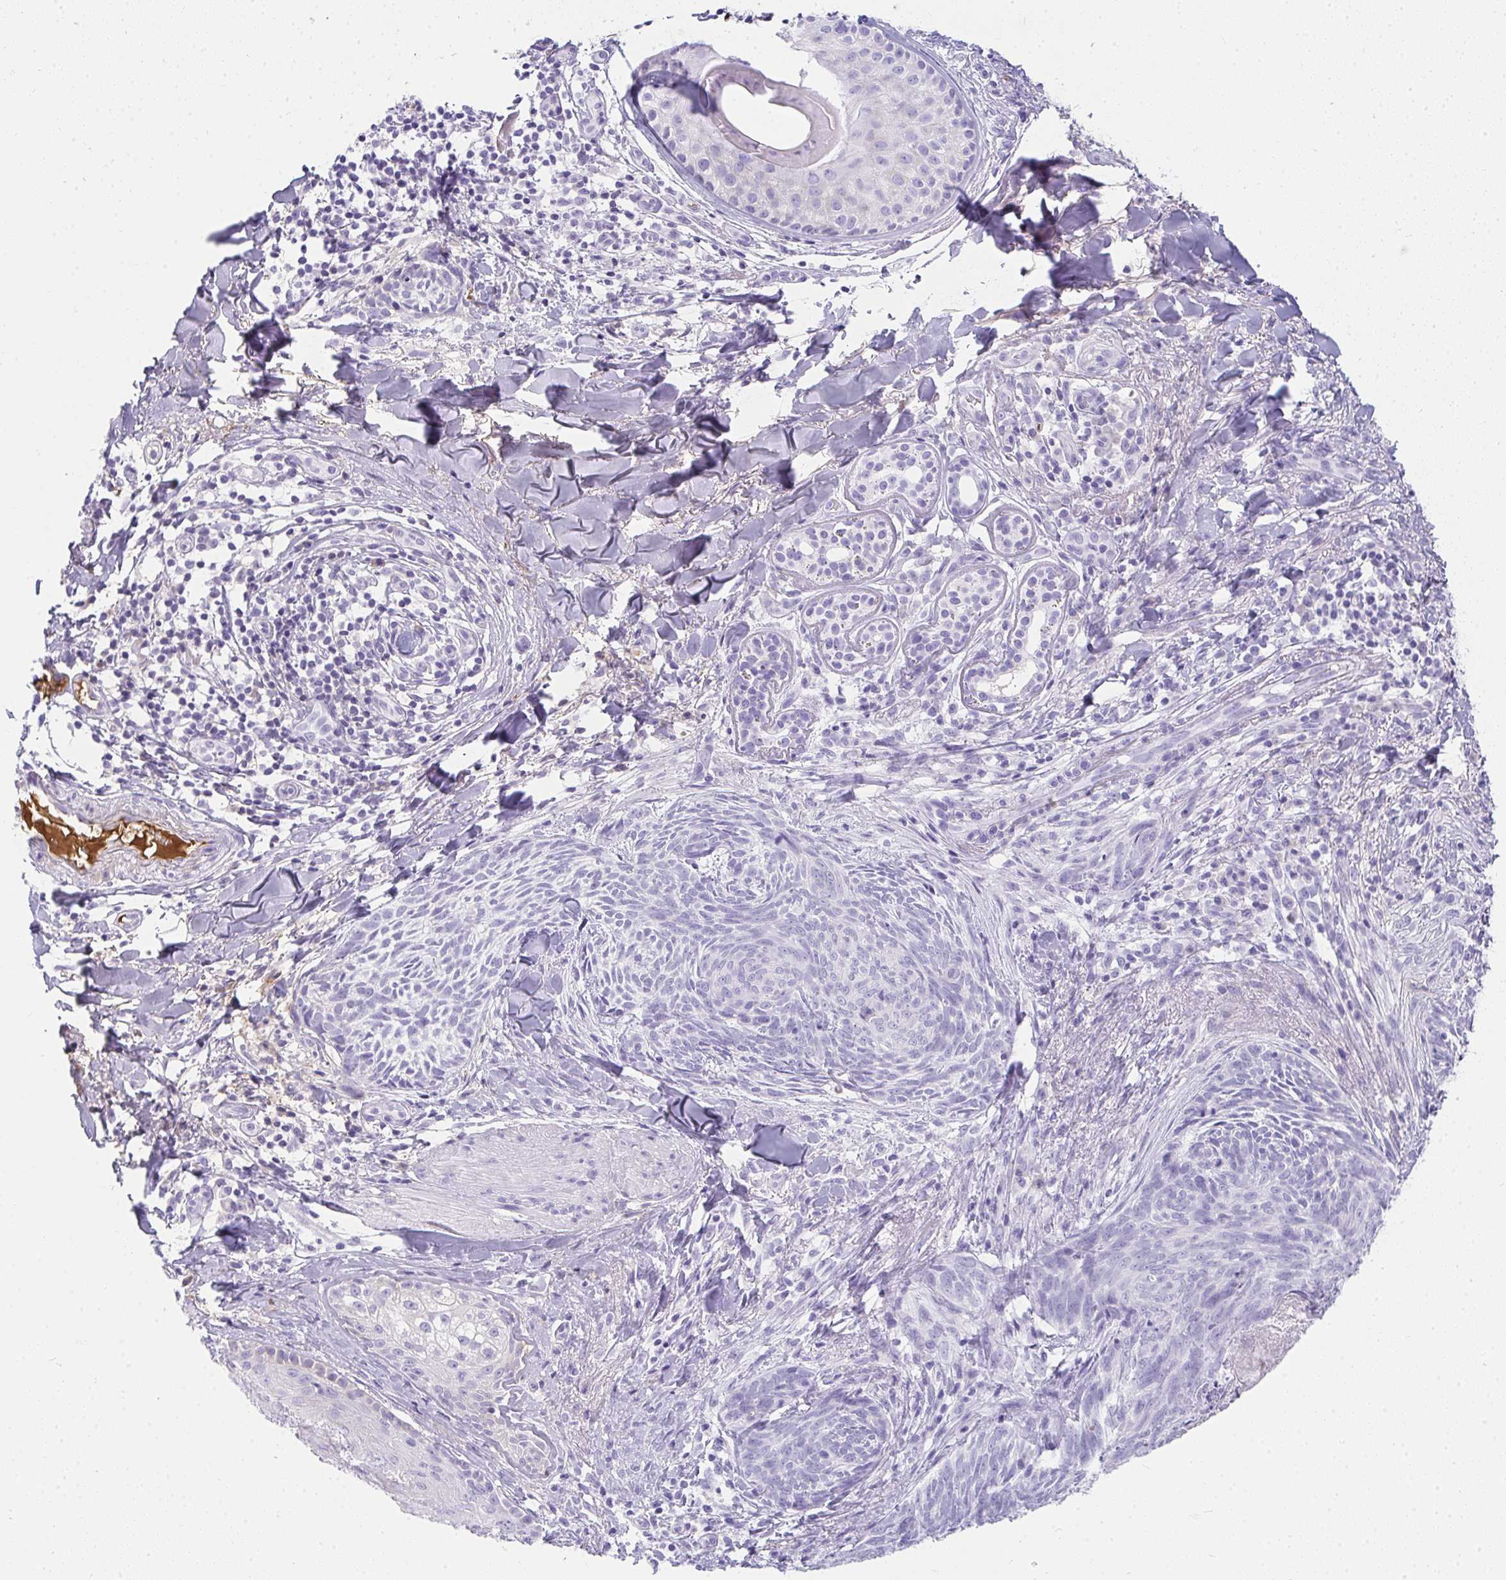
{"staining": {"intensity": "negative", "quantity": "none", "location": "none"}, "tissue": "skin cancer", "cell_type": "Tumor cells", "image_type": "cancer", "snomed": [{"axis": "morphology", "description": "Basal cell carcinoma"}, {"axis": "topography", "description": "Skin"}], "caption": "An immunohistochemistry histopathology image of skin cancer is shown. There is no staining in tumor cells of skin cancer. (DAB immunohistochemistry (IHC) with hematoxylin counter stain).", "gene": "ZSWIM3", "patient": {"sex": "female", "age": 93}}